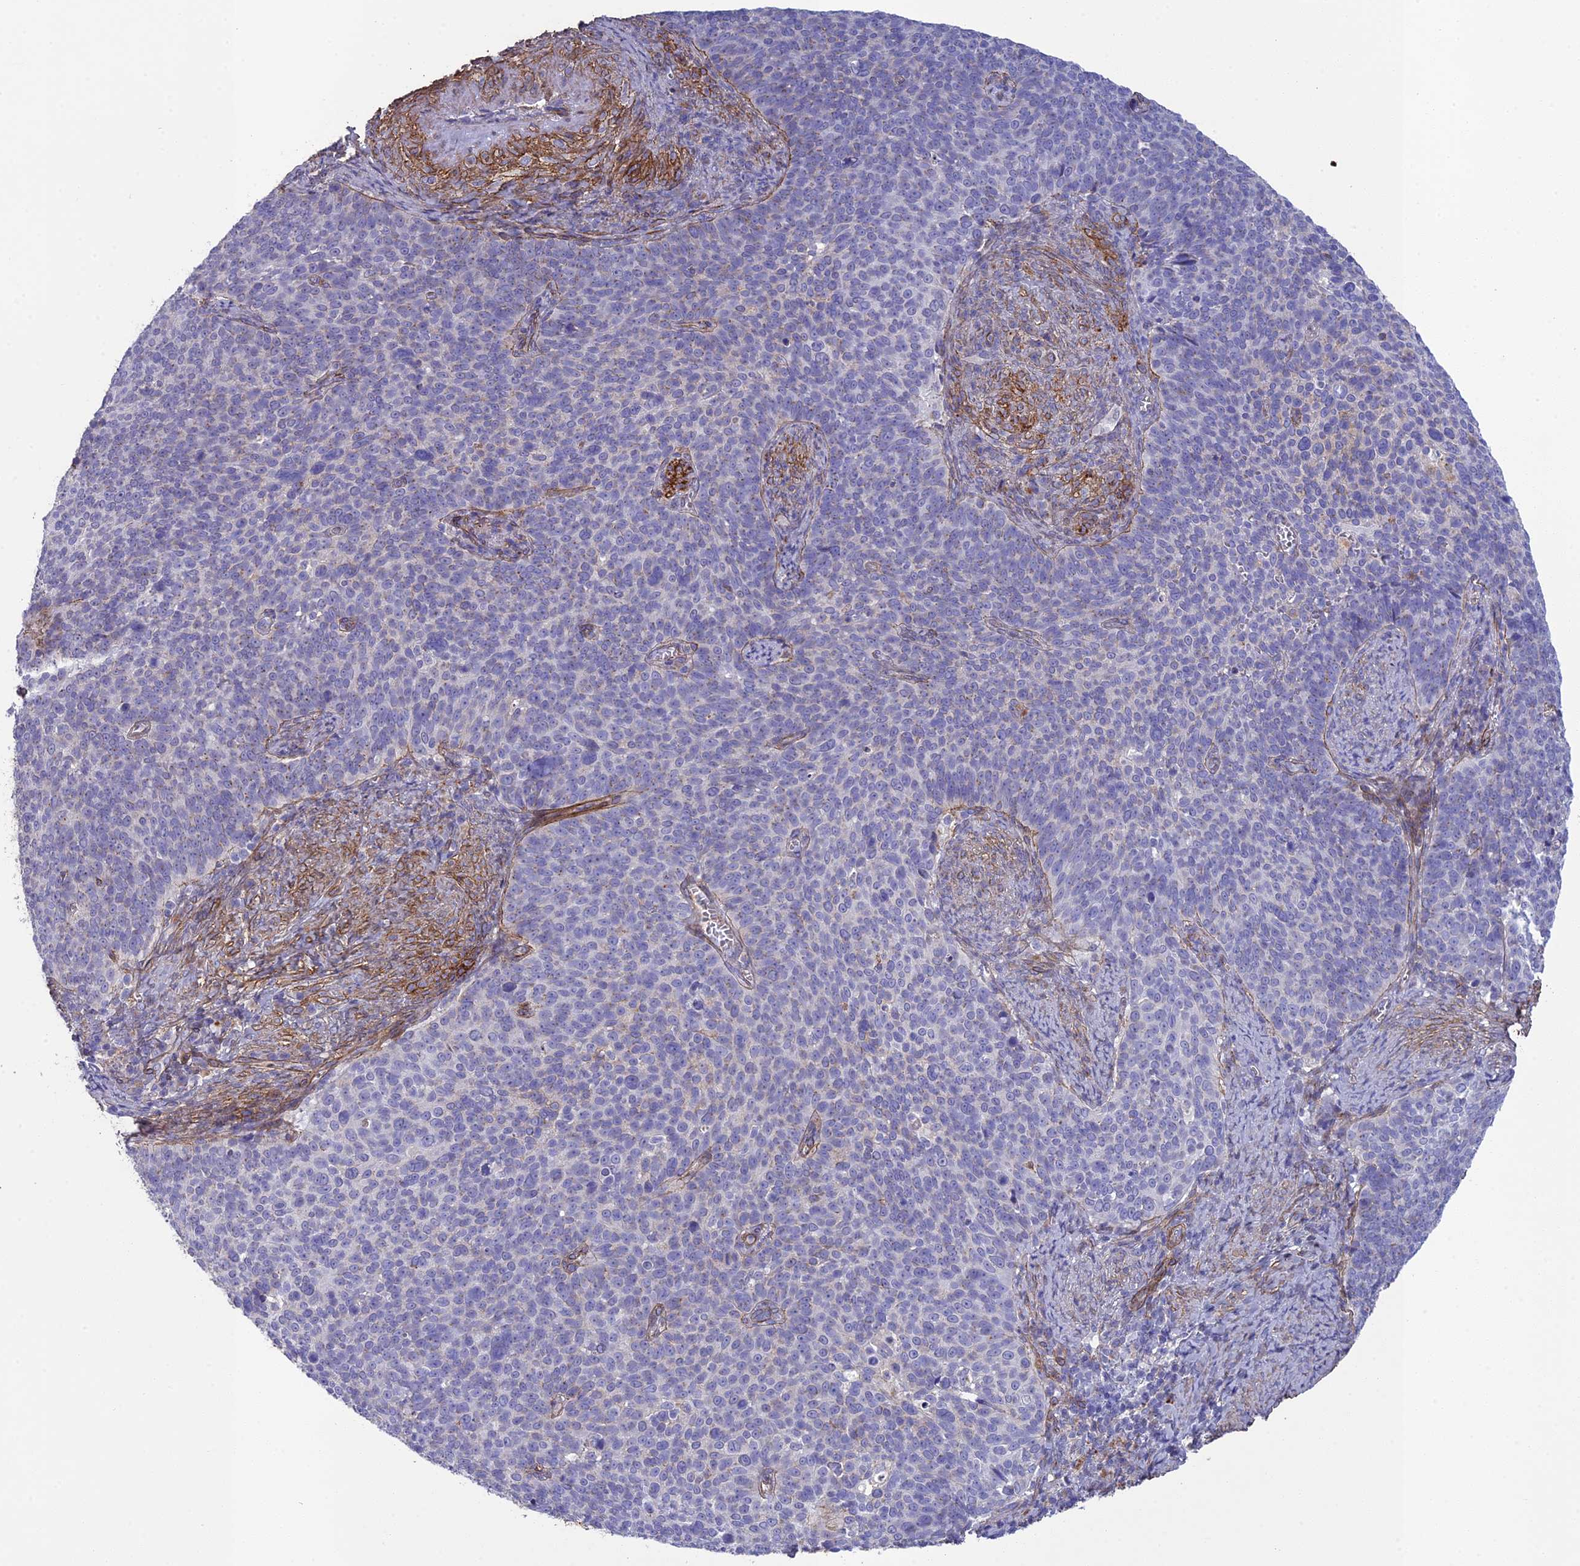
{"staining": {"intensity": "negative", "quantity": "none", "location": "none"}, "tissue": "cervical cancer", "cell_type": "Tumor cells", "image_type": "cancer", "snomed": [{"axis": "morphology", "description": "Normal tissue, NOS"}, {"axis": "morphology", "description": "Squamous cell carcinoma, NOS"}, {"axis": "topography", "description": "Cervix"}], "caption": "Tumor cells are negative for protein expression in human cervical squamous cell carcinoma.", "gene": "TNS1", "patient": {"sex": "female", "age": 39}}